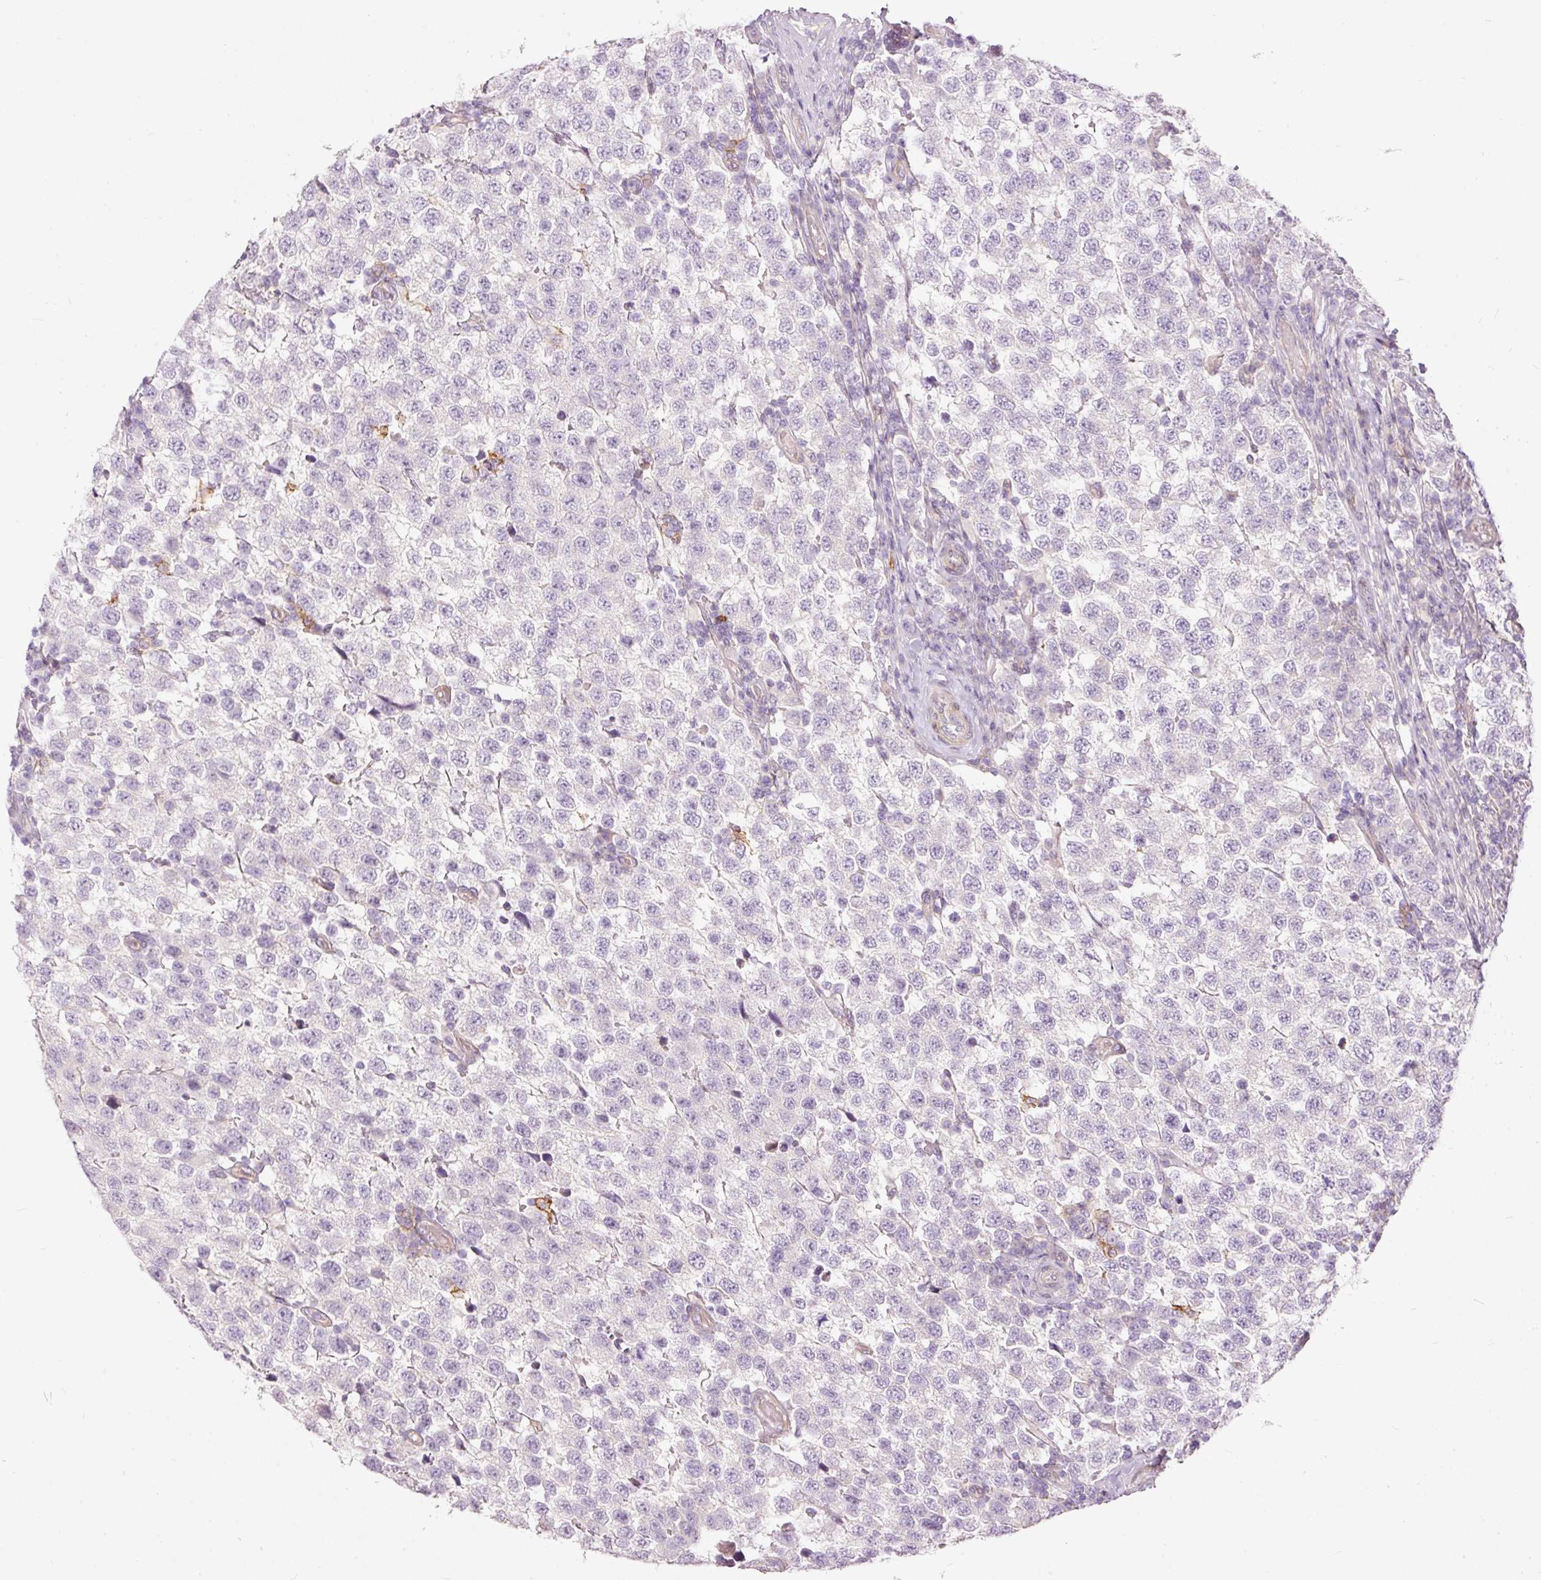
{"staining": {"intensity": "negative", "quantity": "none", "location": "none"}, "tissue": "testis cancer", "cell_type": "Tumor cells", "image_type": "cancer", "snomed": [{"axis": "morphology", "description": "Seminoma, NOS"}, {"axis": "topography", "description": "Testis"}], "caption": "Tumor cells are negative for brown protein staining in seminoma (testis).", "gene": "FCRL4", "patient": {"sex": "male", "age": 34}}